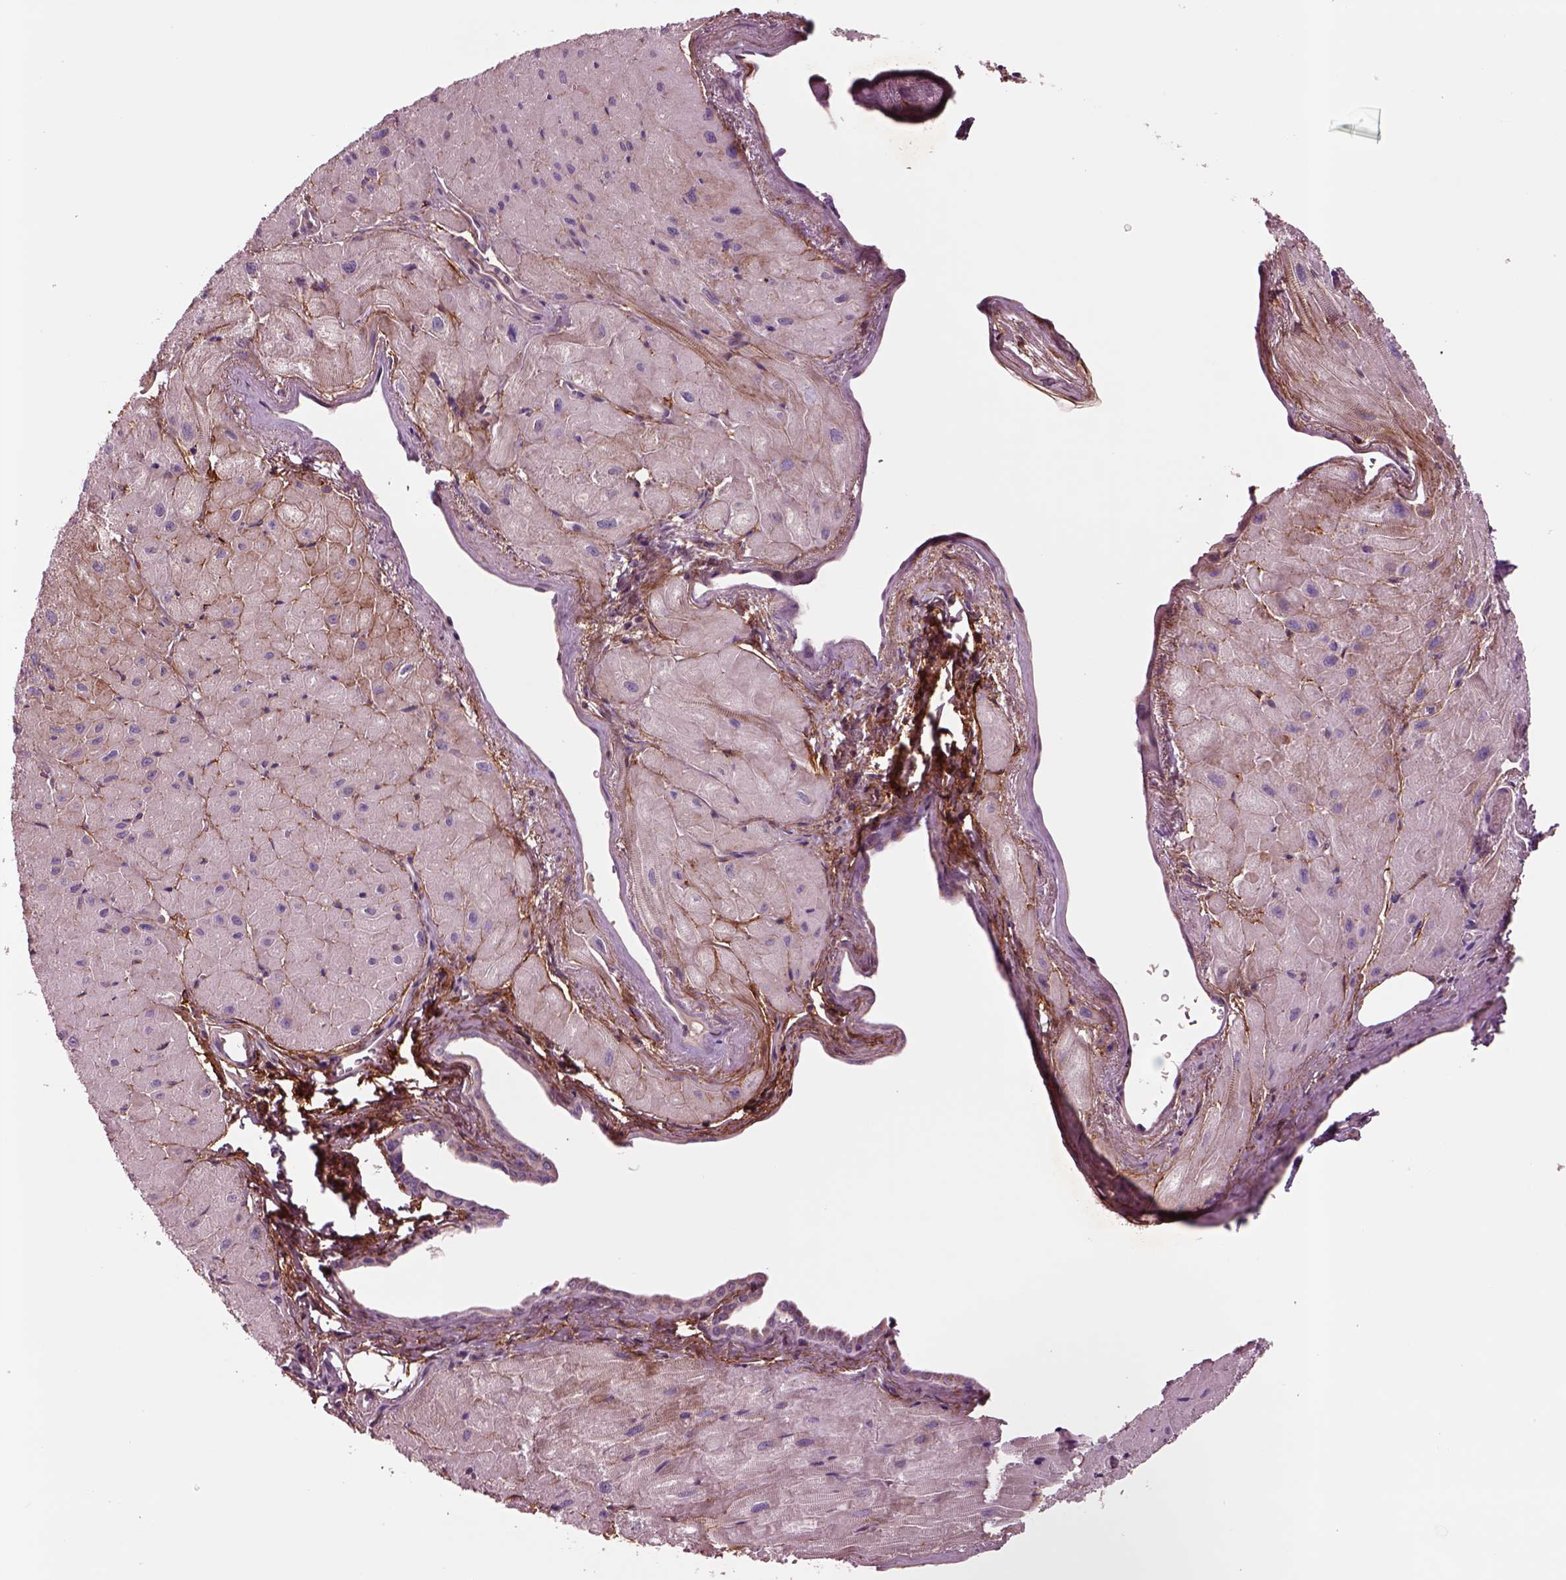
{"staining": {"intensity": "moderate", "quantity": "<25%", "location": "cytoplasmic/membranous"}, "tissue": "heart muscle", "cell_type": "Cardiomyocytes", "image_type": "normal", "snomed": [{"axis": "morphology", "description": "Normal tissue, NOS"}, {"axis": "topography", "description": "Heart"}], "caption": "The immunohistochemical stain labels moderate cytoplasmic/membranous expression in cardiomyocytes of benign heart muscle. (DAB = brown stain, brightfield microscopy at high magnification).", "gene": "SEC23A", "patient": {"sex": "male", "age": 62}}